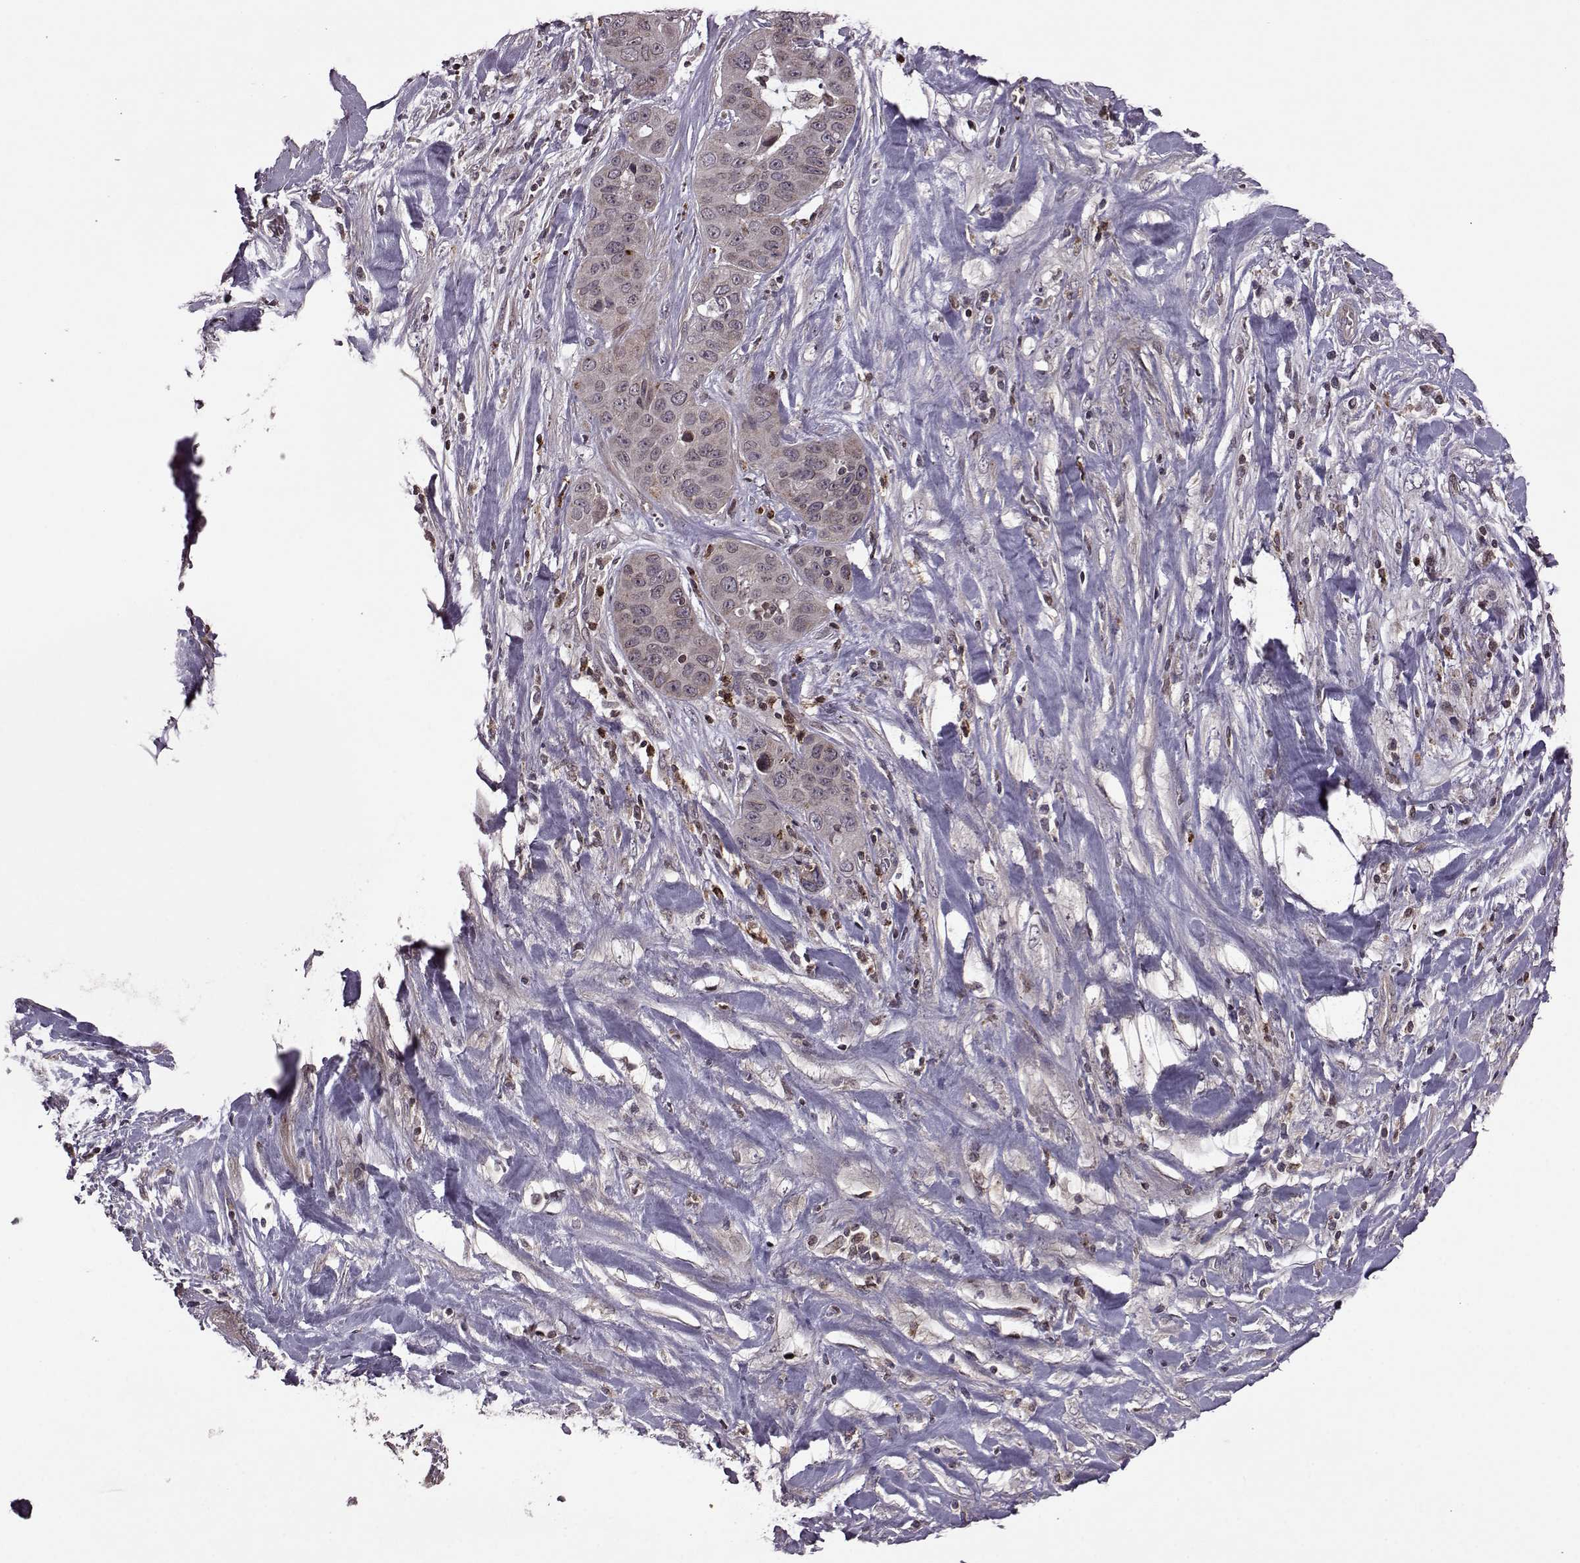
{"staining": {"intensity": "negative", "quantity": "none", "location": "none"}, "tissue": "liver cancer", "cell_type": "Tumor cells", "image_type": "cancer", "snomed": [{"axis": "morphology", "description": "Cholangiocarcinoma"}, {"axis": "topography", "description": "Liver"}], "caption": "Tumor cells show no significant protein staining in cholangiocarcinoma (liver).", "gene": "TRMU", "patient": {"sex": "female", "age": 52}}